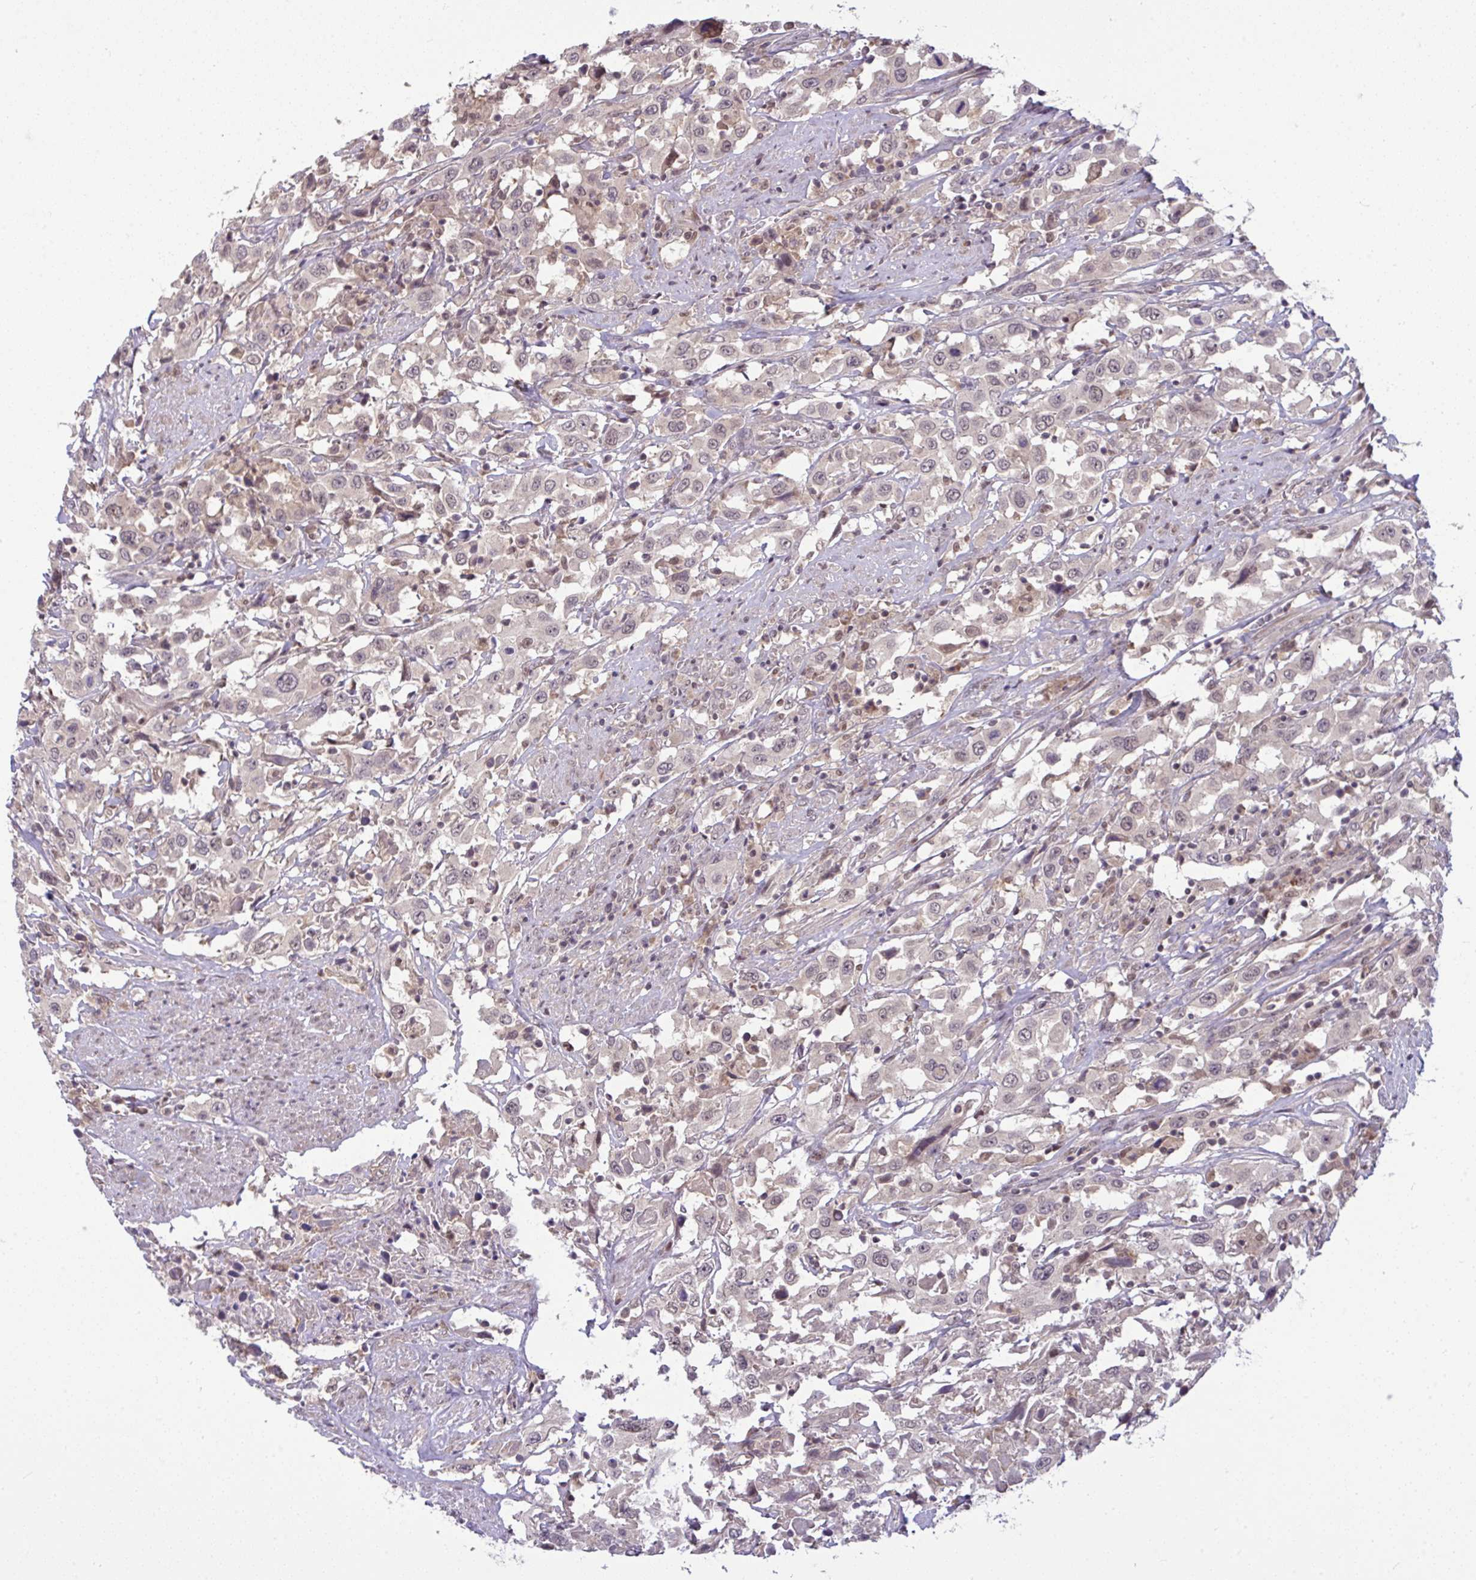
{"staining": {"intensity": "weak", "quantity": "<25%", "location": "nuclear"}, "tissue": "urothelial cancer", "cell_type": "Tumor cells", "image_type": "cancer", "snomed": [{"axis": "morphology", "description": "Urothelial carcinoma, High grade"}, {"axis": "topography", "description": "Urinary bladder"}], "caption": "This is an IHC micrograph of urothelial cancer. There is no positivity in tumor cells.", "gene": "KLF2", "patient": {"sex": "male", "age": 61}}